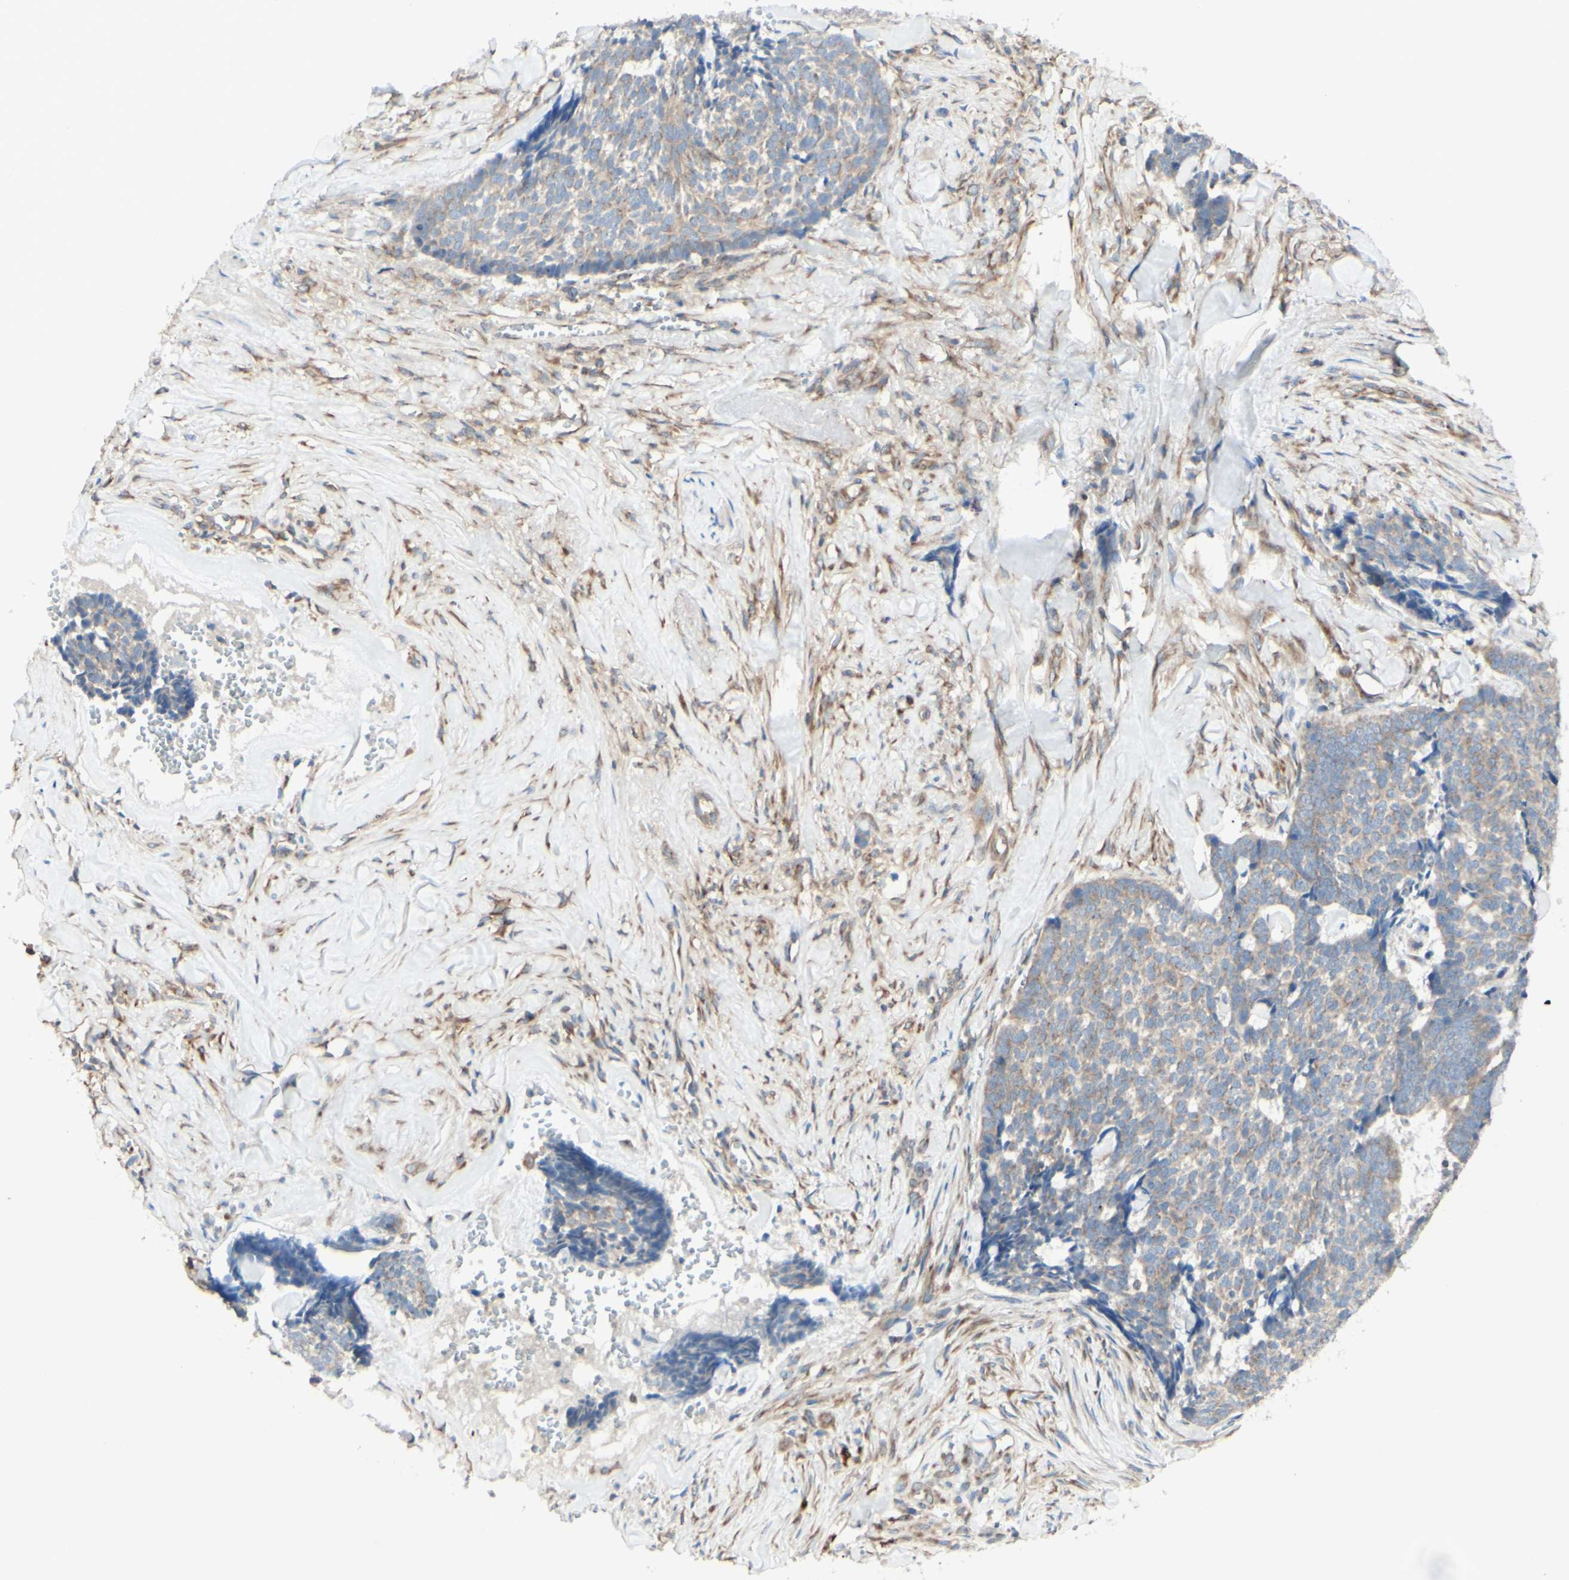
{"staining": {"intensity": "weak", "quantity": ">75%", "location": "cytoplasmic/membranous"}, "tissue": "skin cancer", "cell_type": "Tumor cells", "image_type": "cancer", "snomed": [{"axis": "morphology", "description": "Basal cell carcinoma"}, {"axis": "topography", "description": "Skin"}], "caption": "An image of human basal cell carcinoma (skin) stained for a protein exhibits weak cytoplasmic/membranous brown staining in tumor cells.", "gene": "MTM1", "patient": {"sex": "male", "age": 84}}